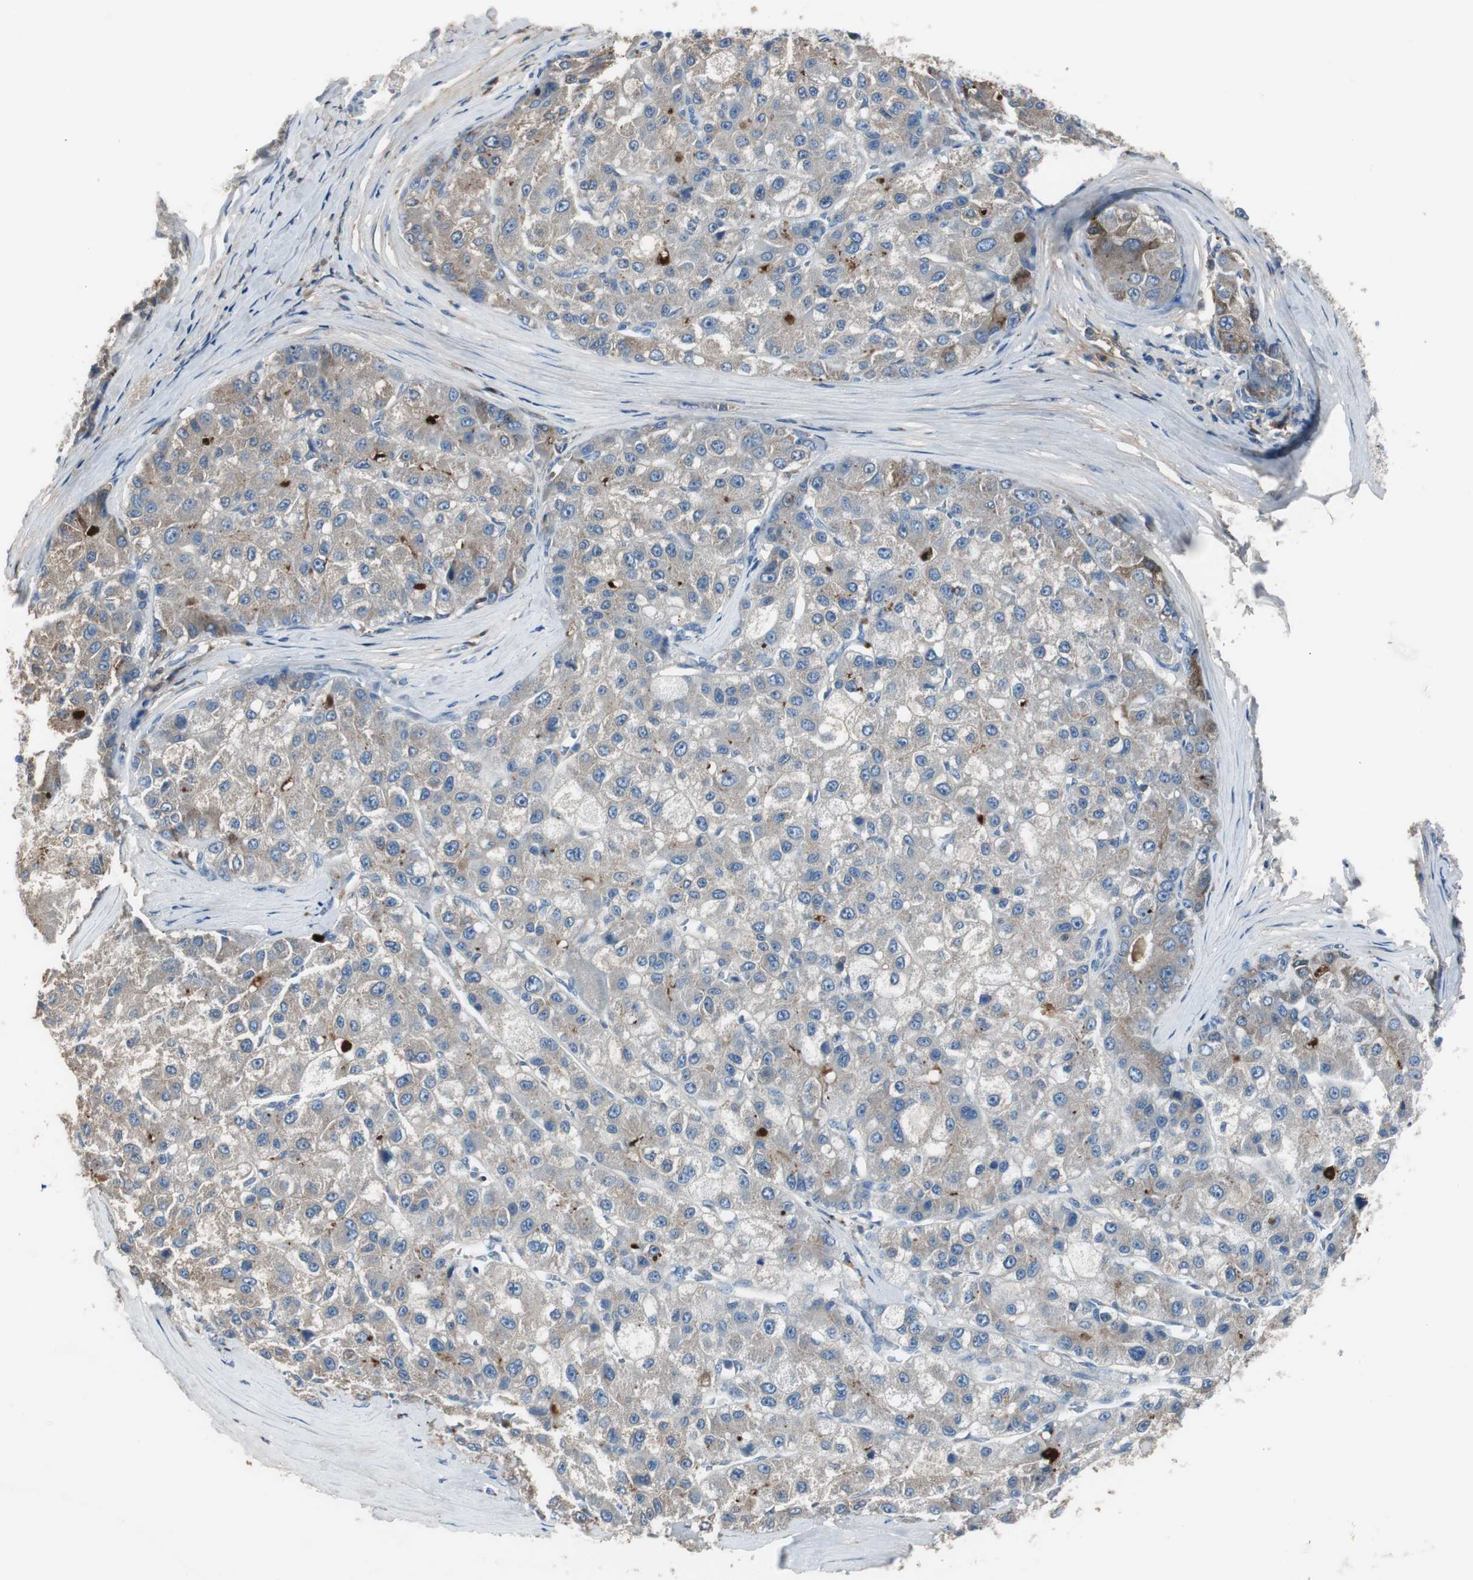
{"staining": {"intensity": "weak", "quantity": "<25%", "location": "cytoplasmic/membranous"}, "tissue": "liver cancer", "cell_type": "Tumor cells", "image_type": "cancer", "snomed": [{"axis": "morphology", "description": "Carcinoma, Hepatocellular, NOS"}, {"axis": "topography", "description": "Liver"}], "caption": "Liver cancer (hepatocellular carcinoma) was stained to show a protein in brown. There is no significant positivity in tumor cells.", "gene": "SERPINF1", "patient": {"sex": "male", "age": 80}}